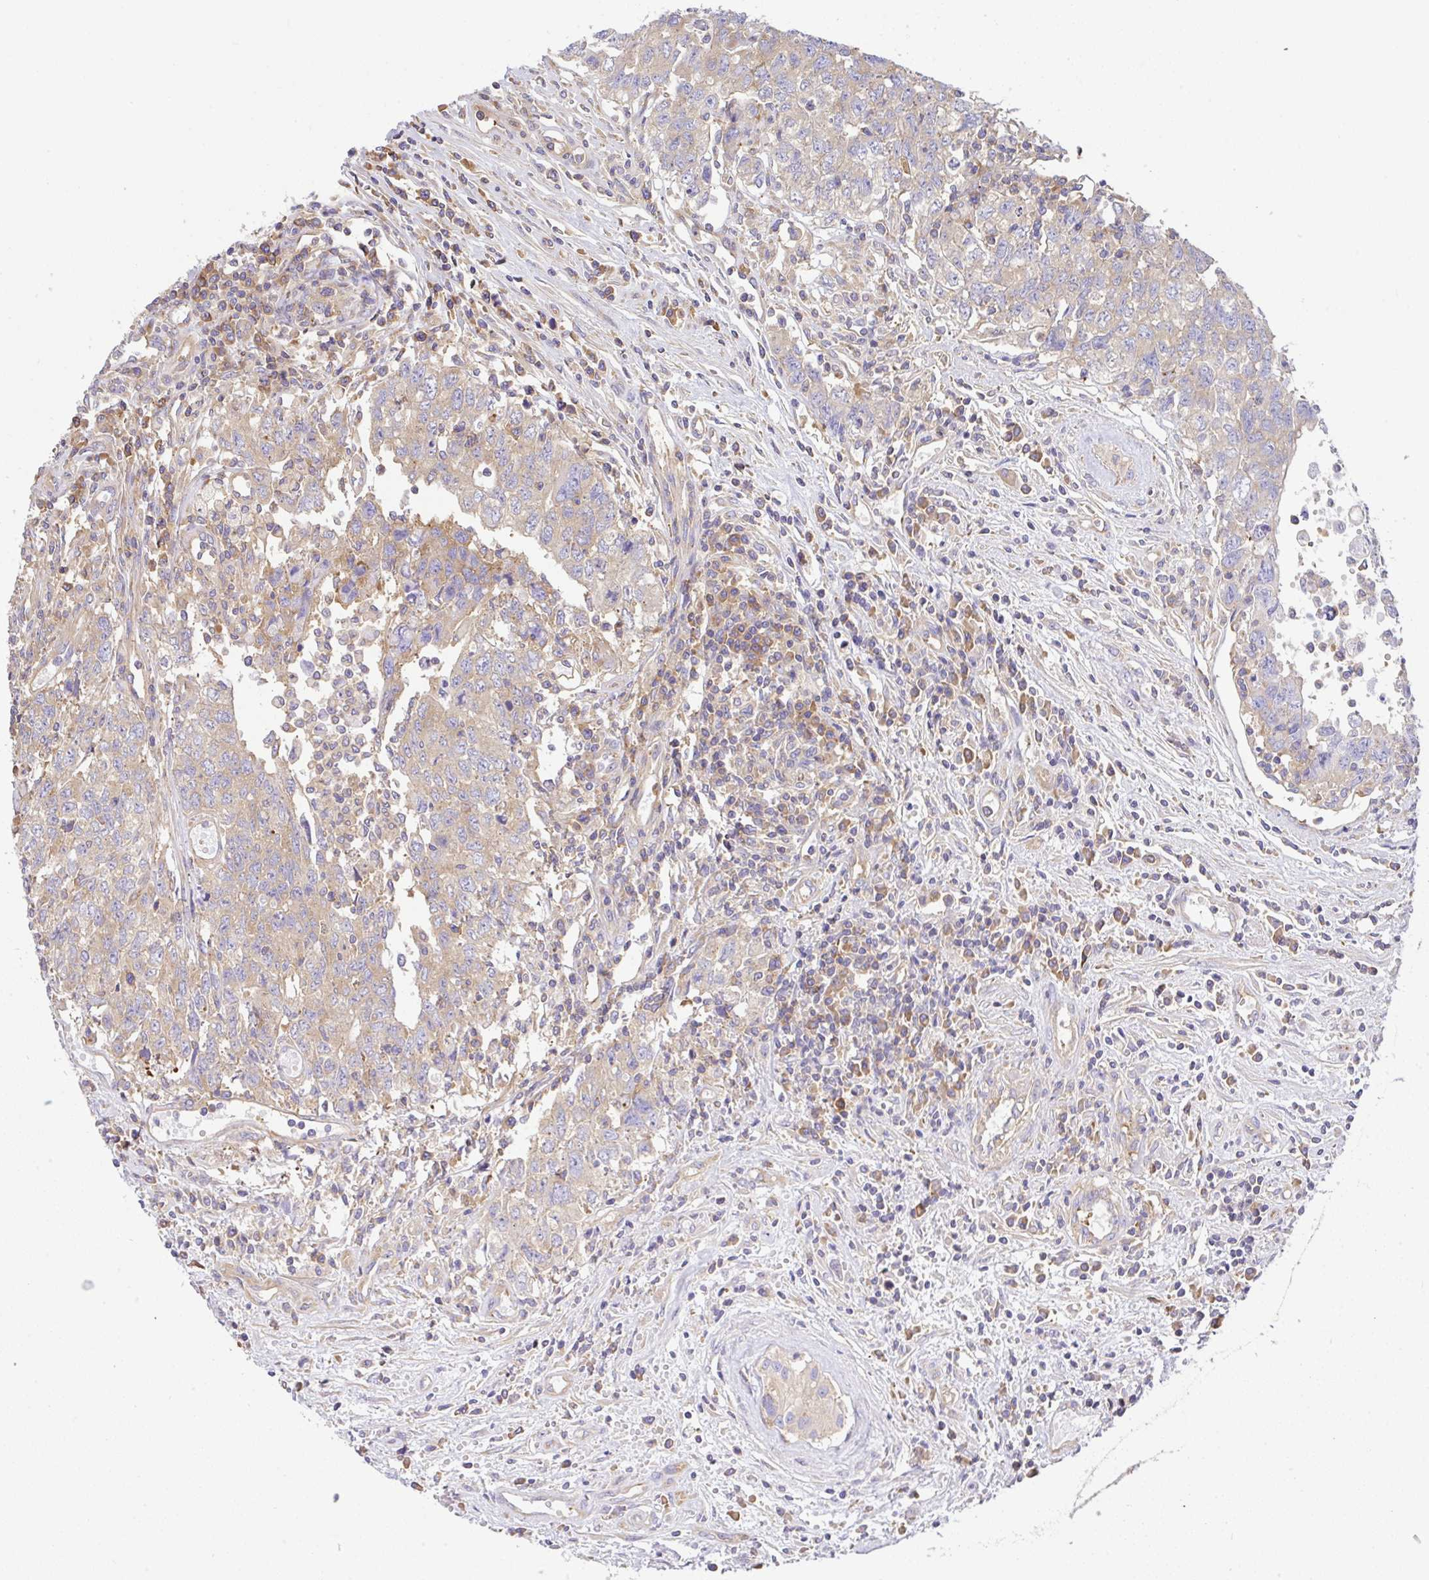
{"staining": {"intensity": "weak", "quantity": ">75%", "location": "cytoplasmic/membranous"}, "tissue": "testis cancer", "cell_type": "Tumor cells", "image_type": "cancer", "snomed": [{"axis": "morphology", "description": "Carcinoma, Embryonal, NOS"}, {"axis": "topography", "description": "Testis"}], "caption": "Embryonal carcinoma (testis) stained with a protein marker reveals weak staining in tumor cells.", "gene": "GFPT2", "patient": {"sex": "male", "age": 34}}